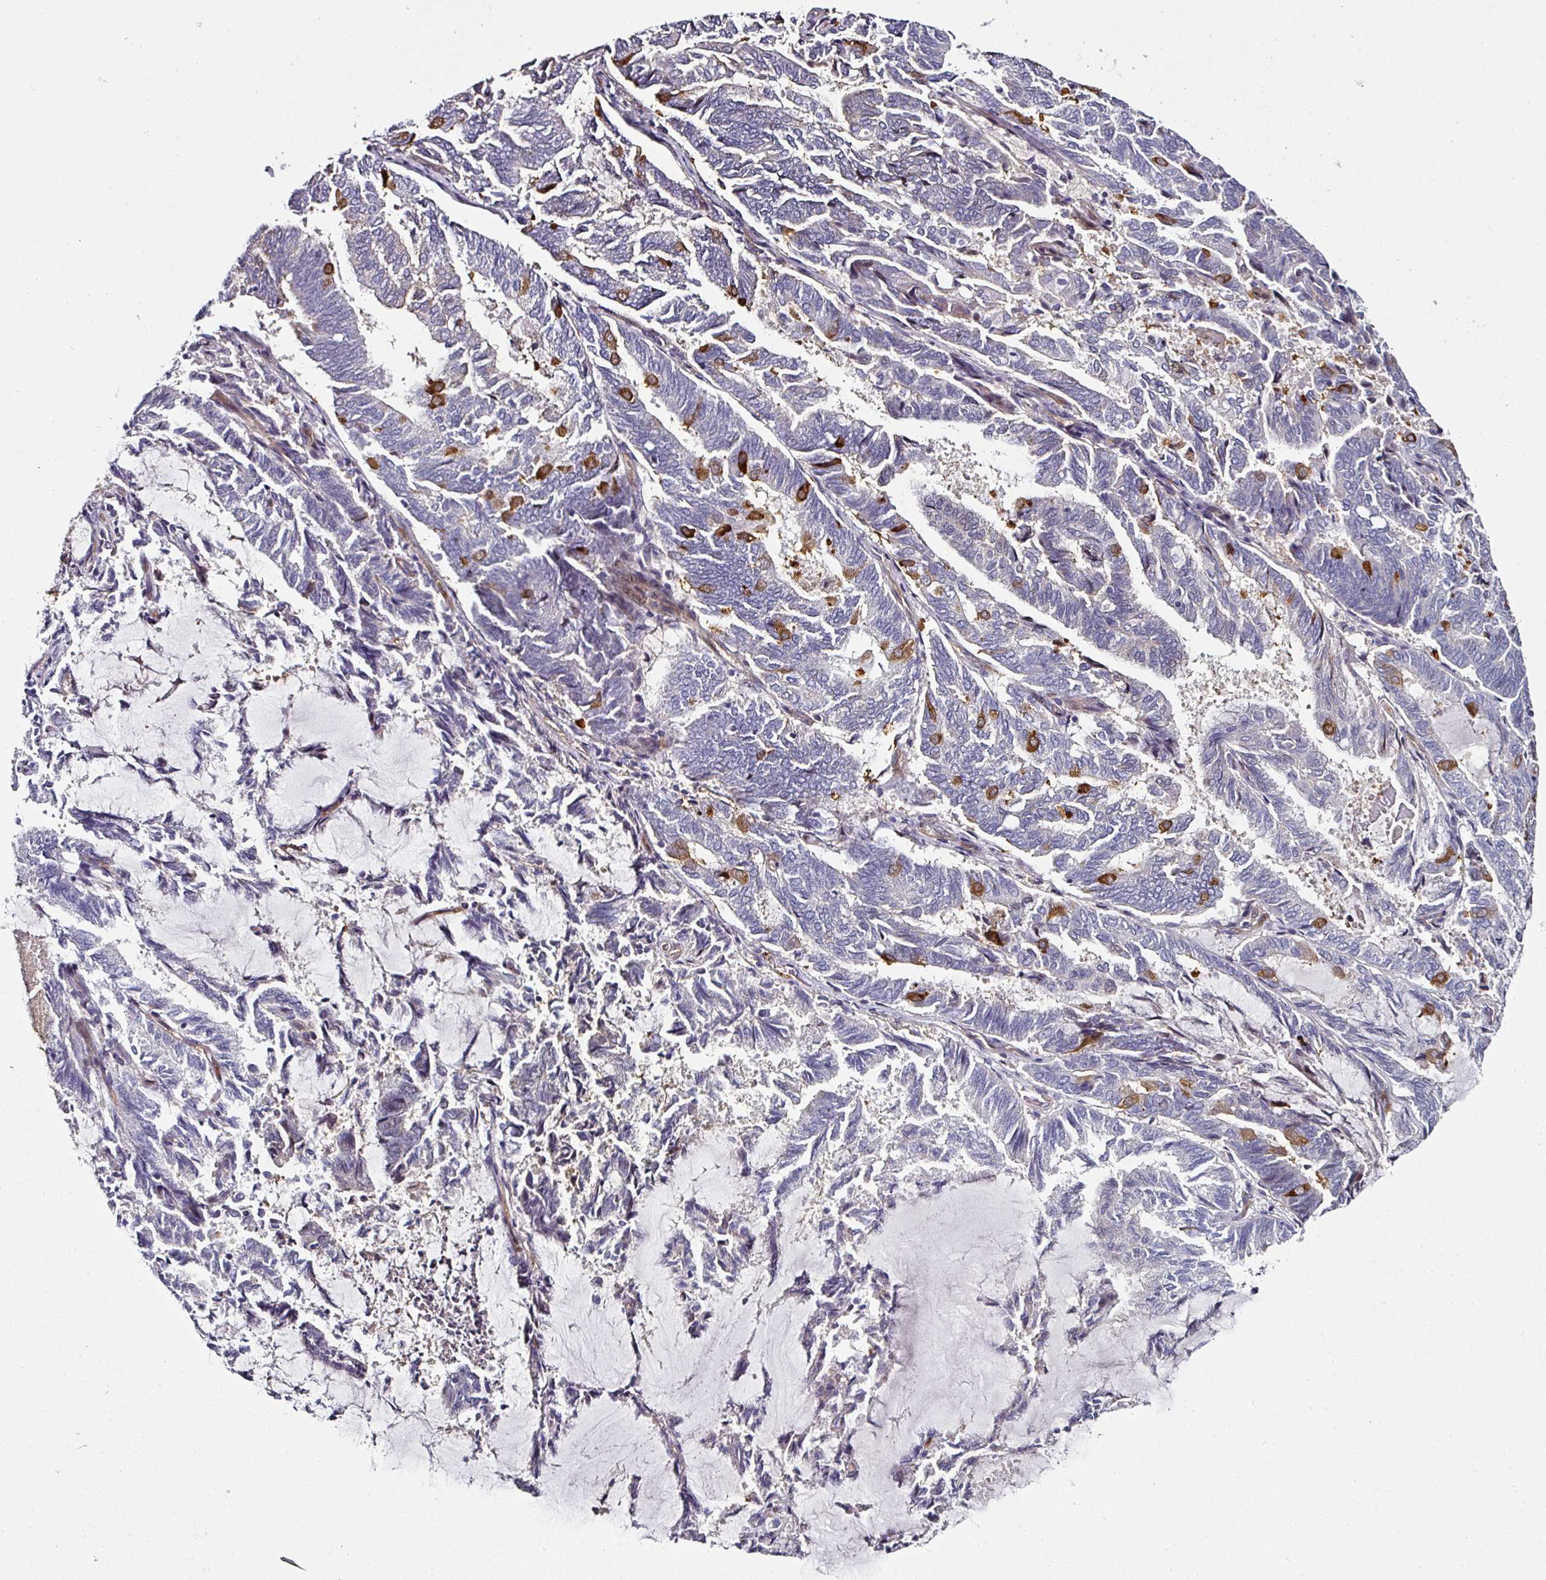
{"staining": {"intensity": "strong", "quantity": "<25%", "location": "cytoplasmic/membranous"}, "tissue": "endometrial cancer", "cell_type": "Tumor cells", "image_type": "cancer", "snomed": [{"axis": "morphology", "description": "Adenocarcinoma, NOS"}, {"axis": "topography", "description": "Endometrium"}], "caption": "This histopathology image demonstrates immunohistochemistry (IHC) staining of endometrial cancer, with medium strong cytoplasmic/membranous positivity in approximately <25% of tumor cells.", "gene": "BEND5", "patient": {"sex": "female", "age": 80}}